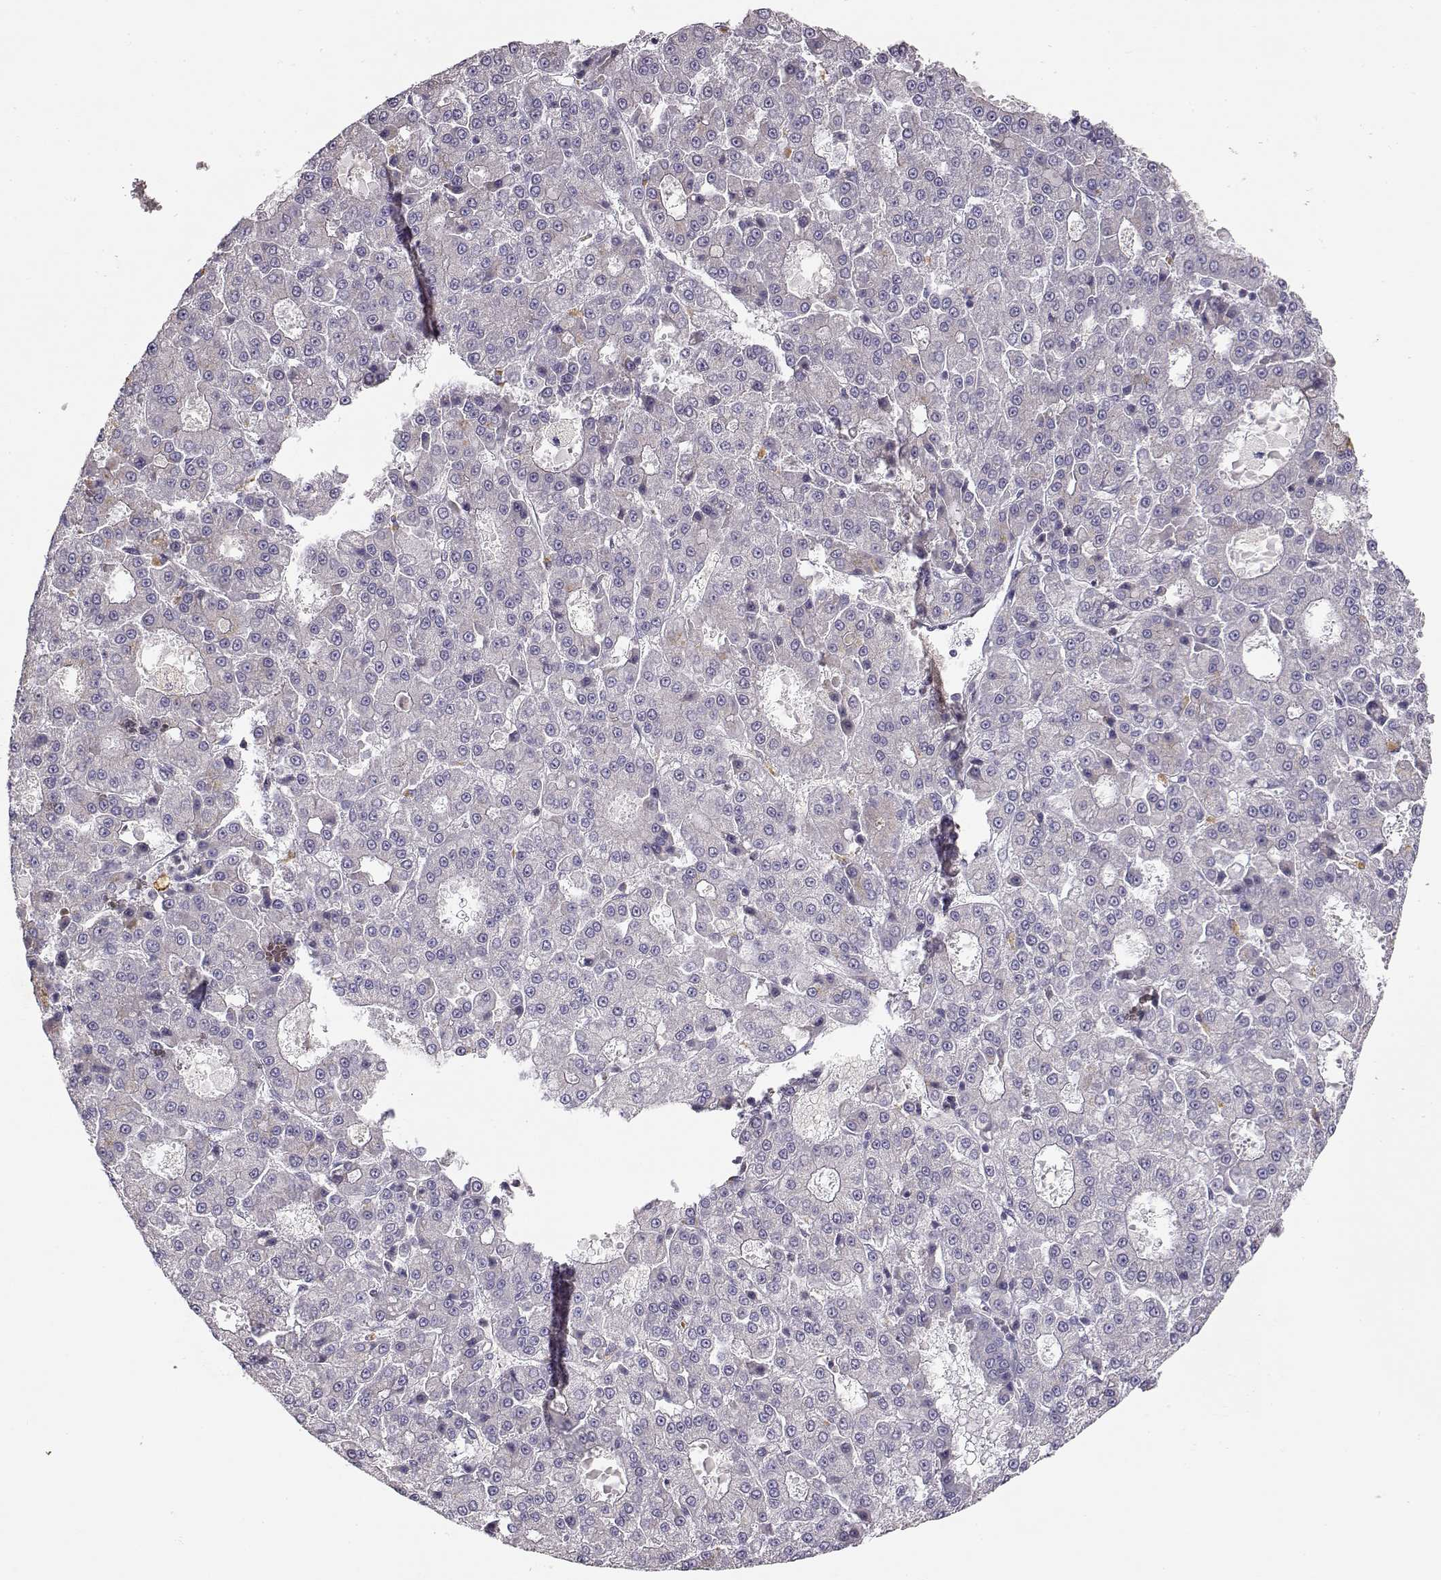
{"staining": {"intensity": "negative", "quantity": "none", "location": "none"}, "tissue": "liver cancer", "cell_type": "Tumor cells", "image_type": "cancer", "snomed": [{"axis": "morphology", "description": "Carcinoma, Hepatocellular, NOS"}, {"axis": "topography", "description": "Liver"}], "caption": "This is a histopathology image of IHC staining of hepatocellular carcinoma (liver), which shows no staining in tumor cells. The staining was performed using DAB to visualize the protein expression in brown, while the nuclei were stained in blue with hematoxylin (Magnification: 20x).", "gene": "VAV1", "patient": {"sex": "male", "age": 70}}